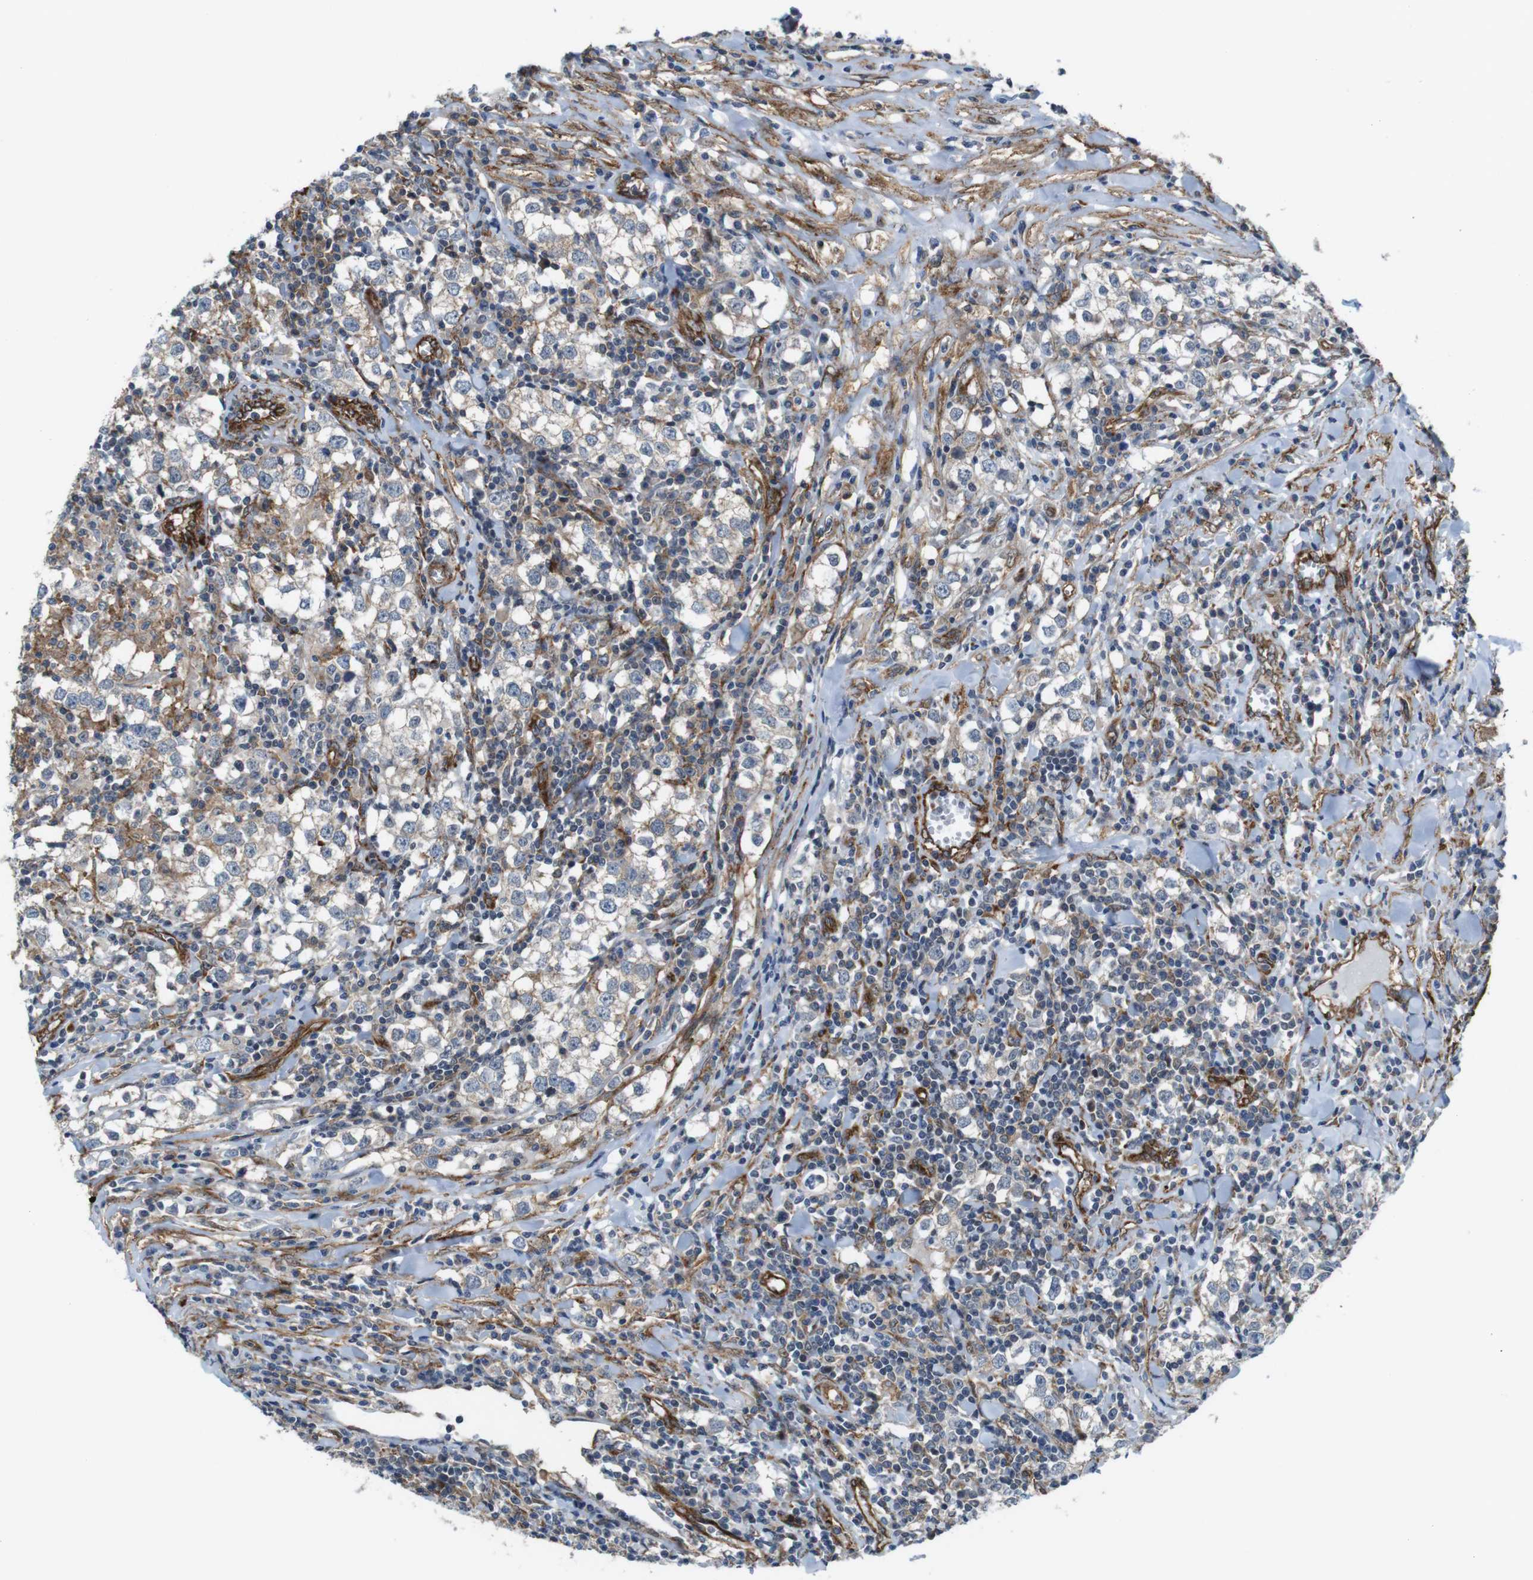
{"staining": {"intensity": "weak", "quantity": ">75%", "location": "cytoplasmic/membranous"}, "tissue": "testis cancer", "cell_type": "Tumor cells", "image_type": "cancer", "snomed": [{"axis": "morphology", "description": "Seminoma, NOS"}, {"axis": "morphology", "description": "Carcinoma, Embryonal, NOS"}, {"axis": "topography", "description": "Testis"}], "caption": "Testis cancer stained with a brown dye demonstrates weak cytoplasmic/membranous positive expression in approximately >75% of tumor cells.", "gene": "PTGER4", "patient": {"sex": "male", "age": 36}}